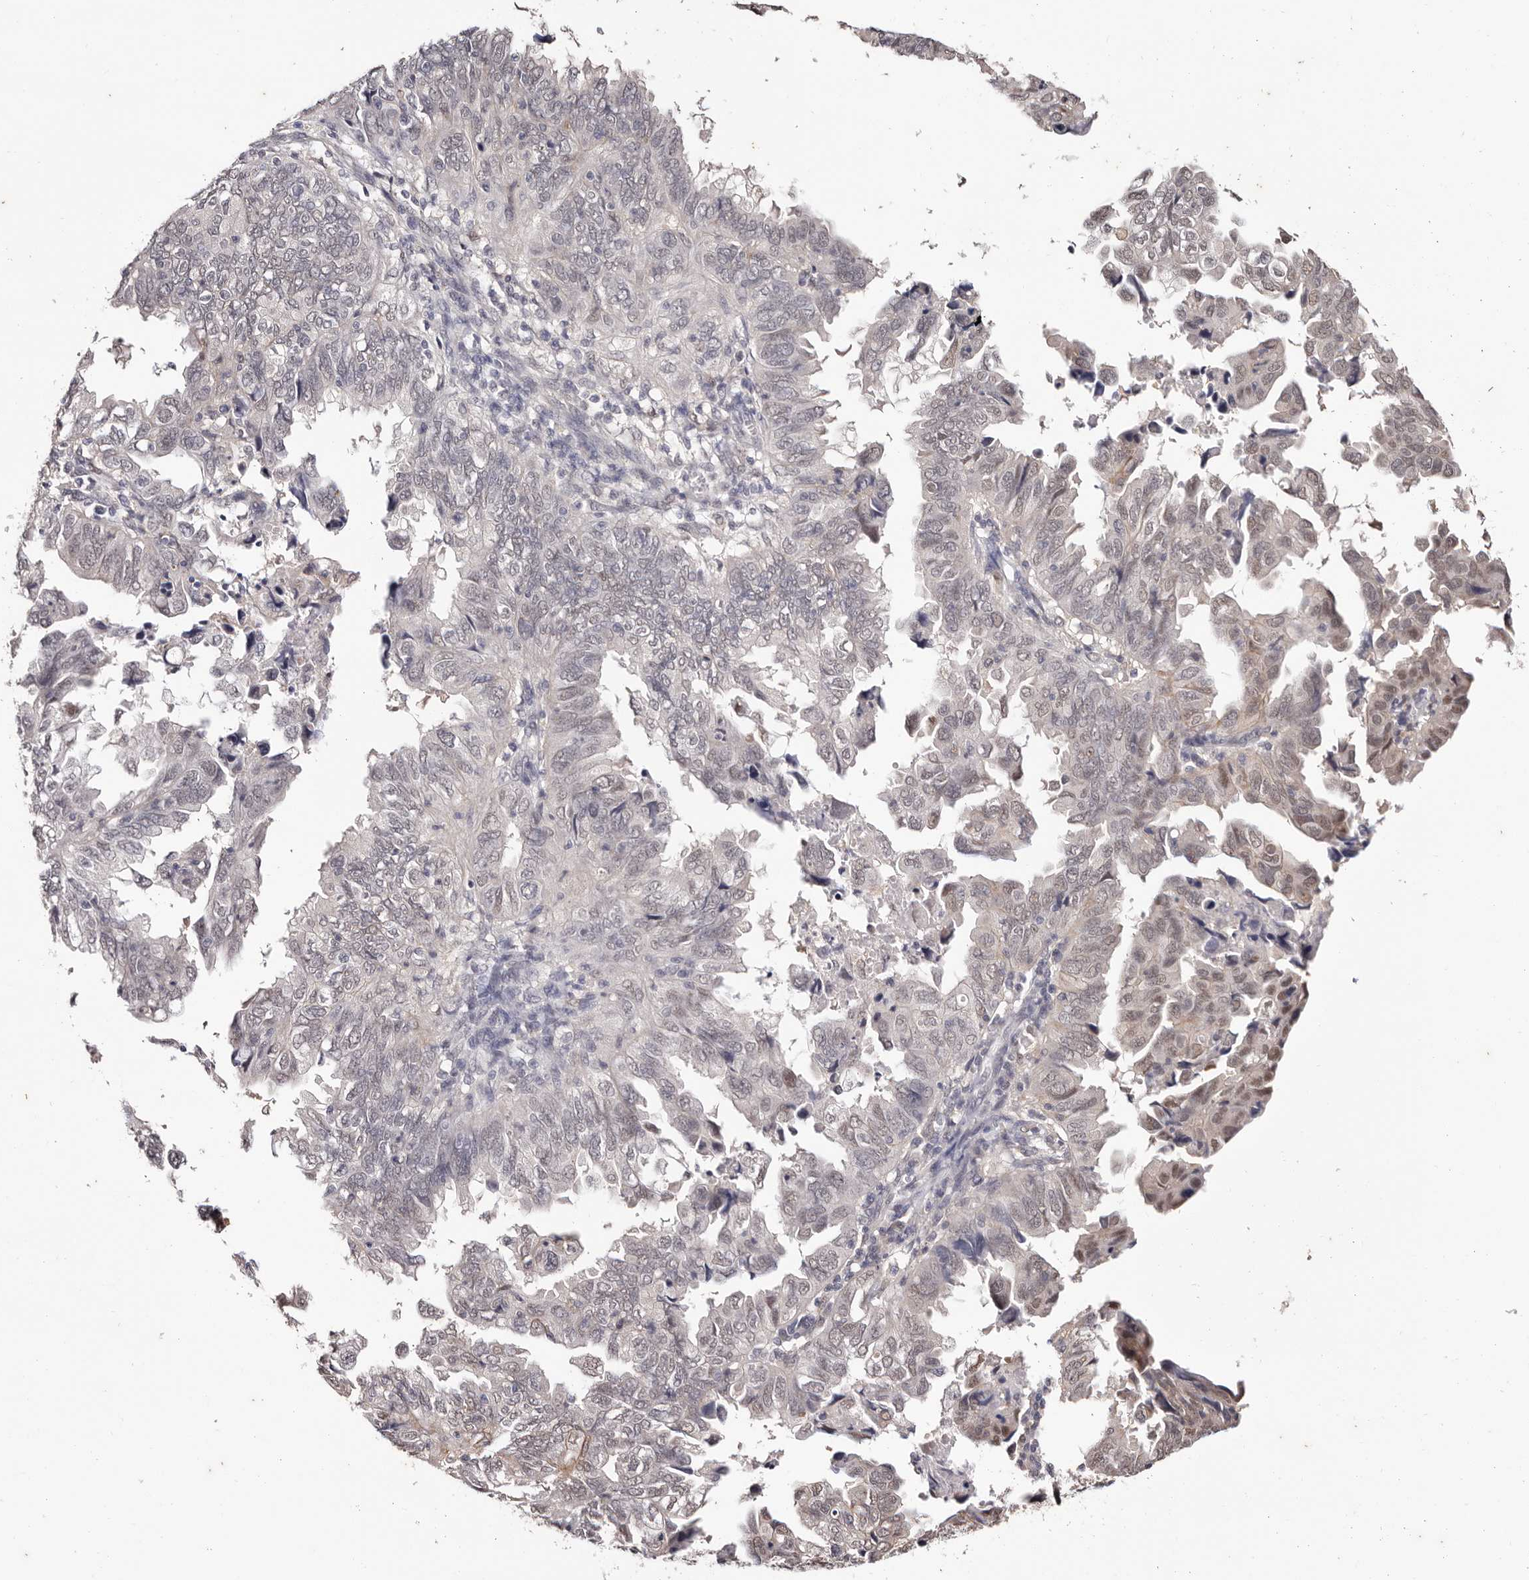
{"staining": {"intensity": "weak", "quantity": "<25%", "location": "cytoplasmic/membranous,nuclear"}, "tissue": "endometrial cancer", "cell_type": "Tumor cells", "image_type": "cancer", "snomed": [{"axis": "morphology", "description": "Adenocarcinoma, NOS"}, {"axis": "topography", "description": "Uterus"}], "caption": "Tumor cells show no significant staining in endometrial adenocarcinoma.", "gene": "TYW3", "patient": {"sex": "female", "age": 77}}